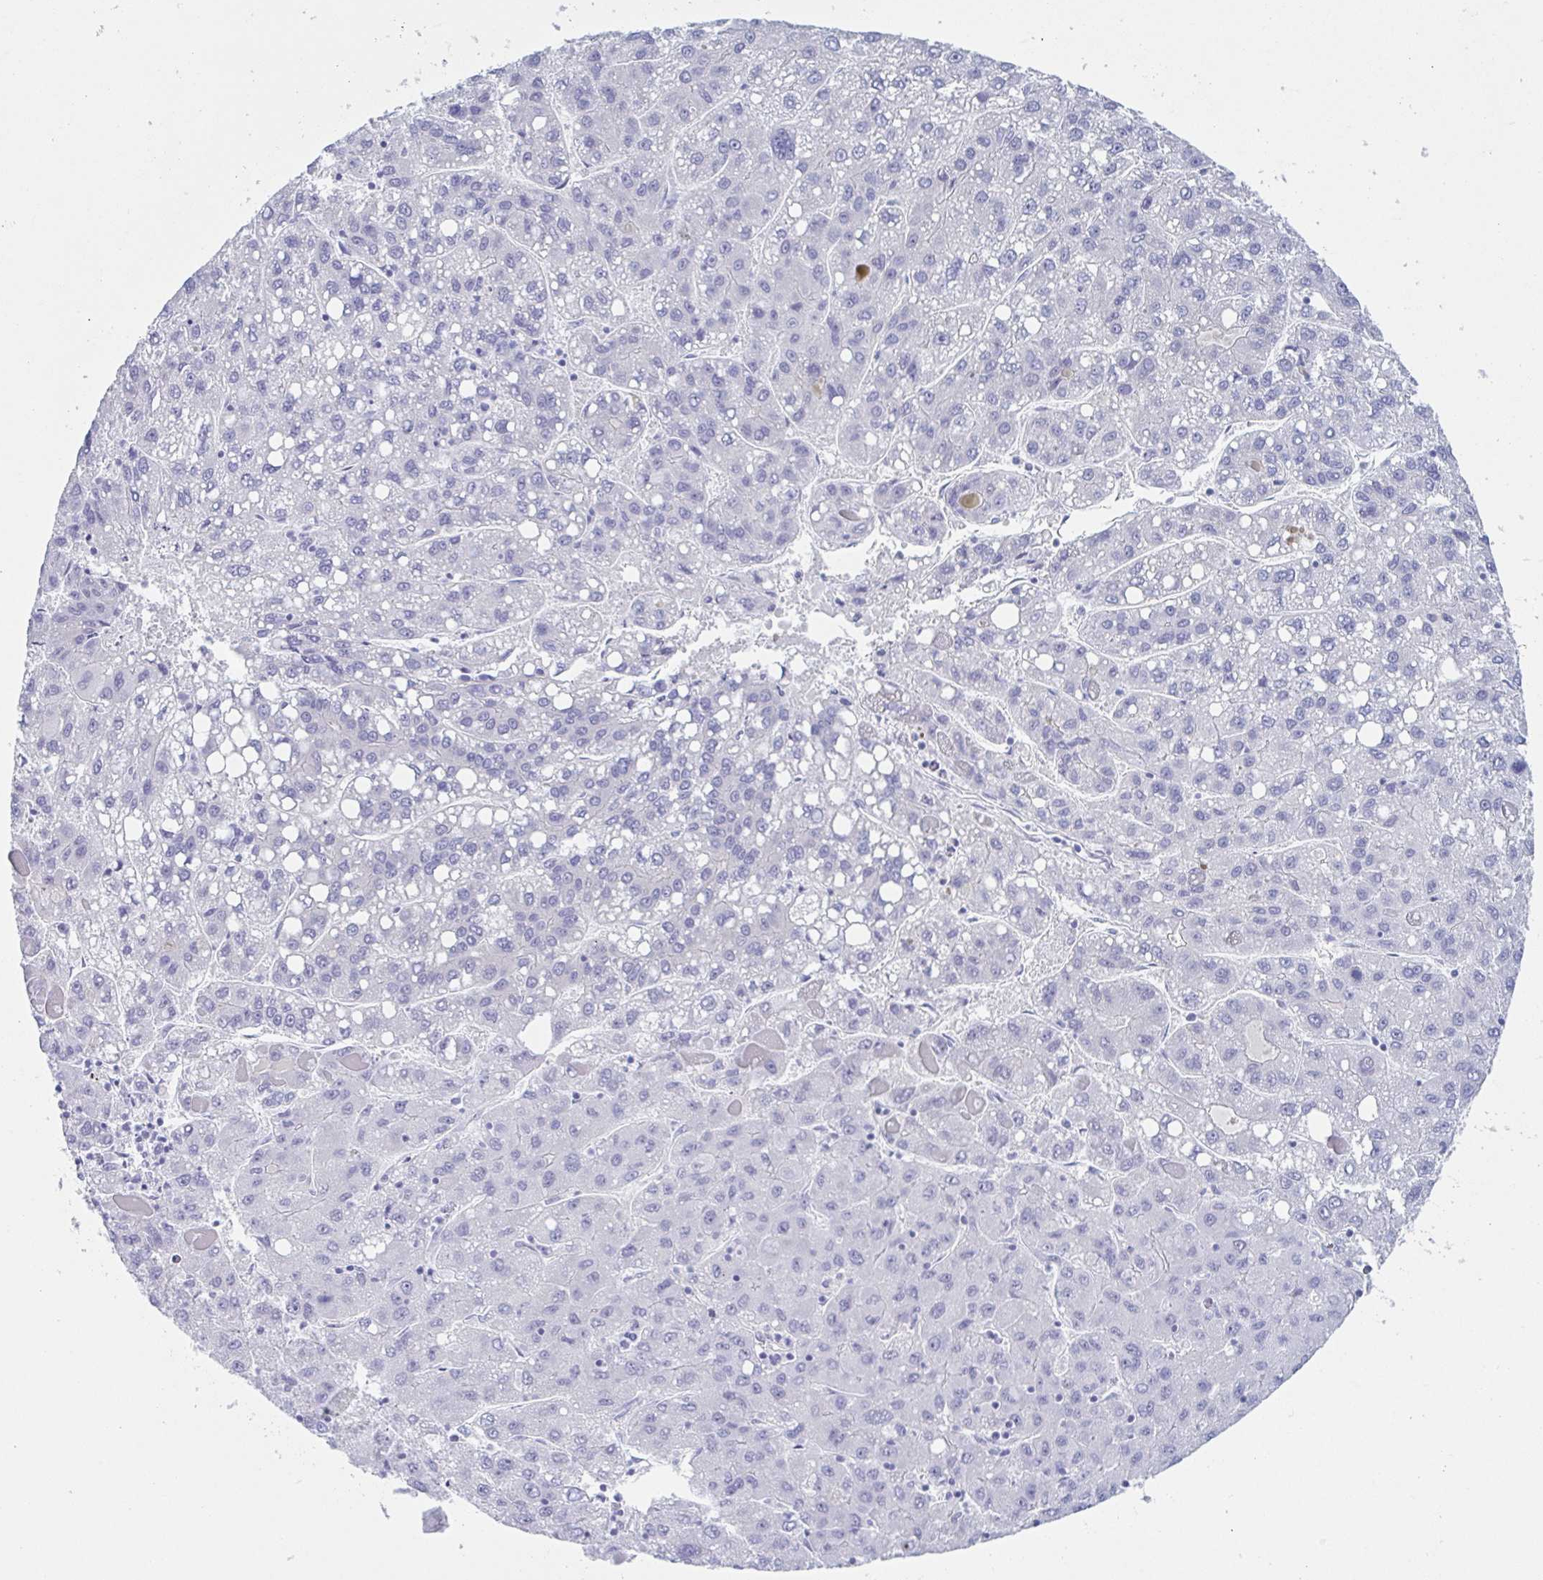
{"staining": {"intensity": "negative", "quantity": "none", "location": "none"}, "tissue": "liver cancer", "cell_type": "Tumor cells", "image_type": "cancer", "snomed": [{"axis": "morphology", "description": "Carcinoma, Hepatocellular, NOS"}, {"axis": "topography", "description": "Liver"}], "caption": "Immunohistochemical staining of human hepatocellular carcinoma (liver) demonstrates no significant positivity in tumor cells. (DAB (3,3'-diaminobenzidine) immunohistochemistry (IHC) visualized using brightfield microscopy, high magnification).", "gene": "DYNC1I1", "patient": {"sex": "female", "age": 82}}